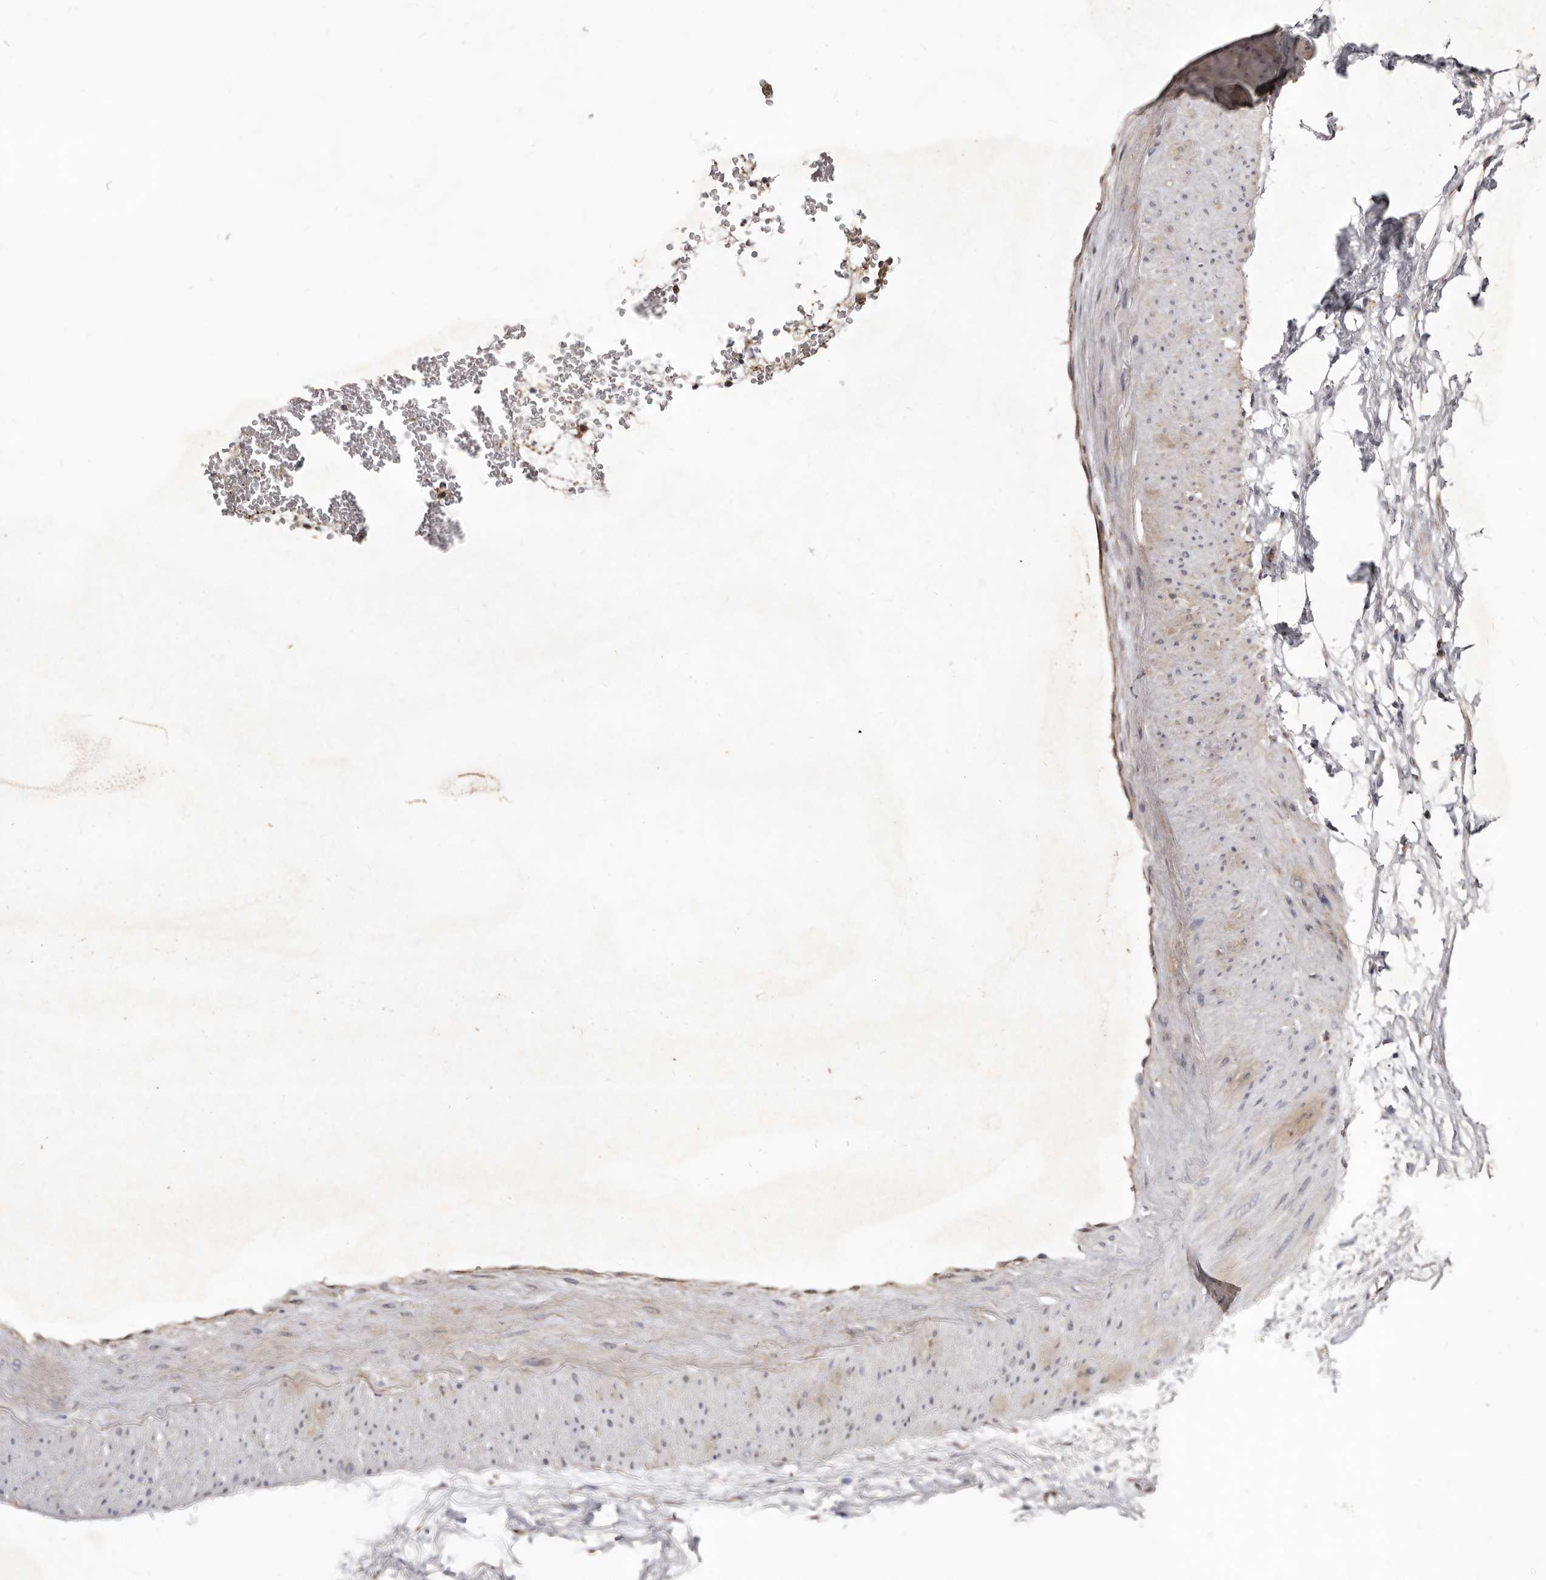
{"staining": {"intensity": "weak", "quantity": "25%-75%", "location": "cytoplasmic/membranous"}, "tissue": "soft tissue", "cell_type": "Fibroblasts", "image_type": "normal", "snomed": [{"axis": "morphology", "description": "Normal tissue, NOS"}, {"axis": "morphology", "description": "Adenocarcinoma, NOS"}, {"axis": "topography", "description": "Pancreas"}, {"axis": "topography", "description": "Peripheral nerve tissue"}], "caption": "Immunohistochemistry micrograph of benign soft tissue: soft tissue stained using IHC exhibits low levels of weak protein expression localized specifically in the cytoplasmic/membranous of fibroblasts, appearing as a cytoplasmic/membranous brown color.", "gene": "RRM2B", "patient": {"sex": "male", "age": 59}}